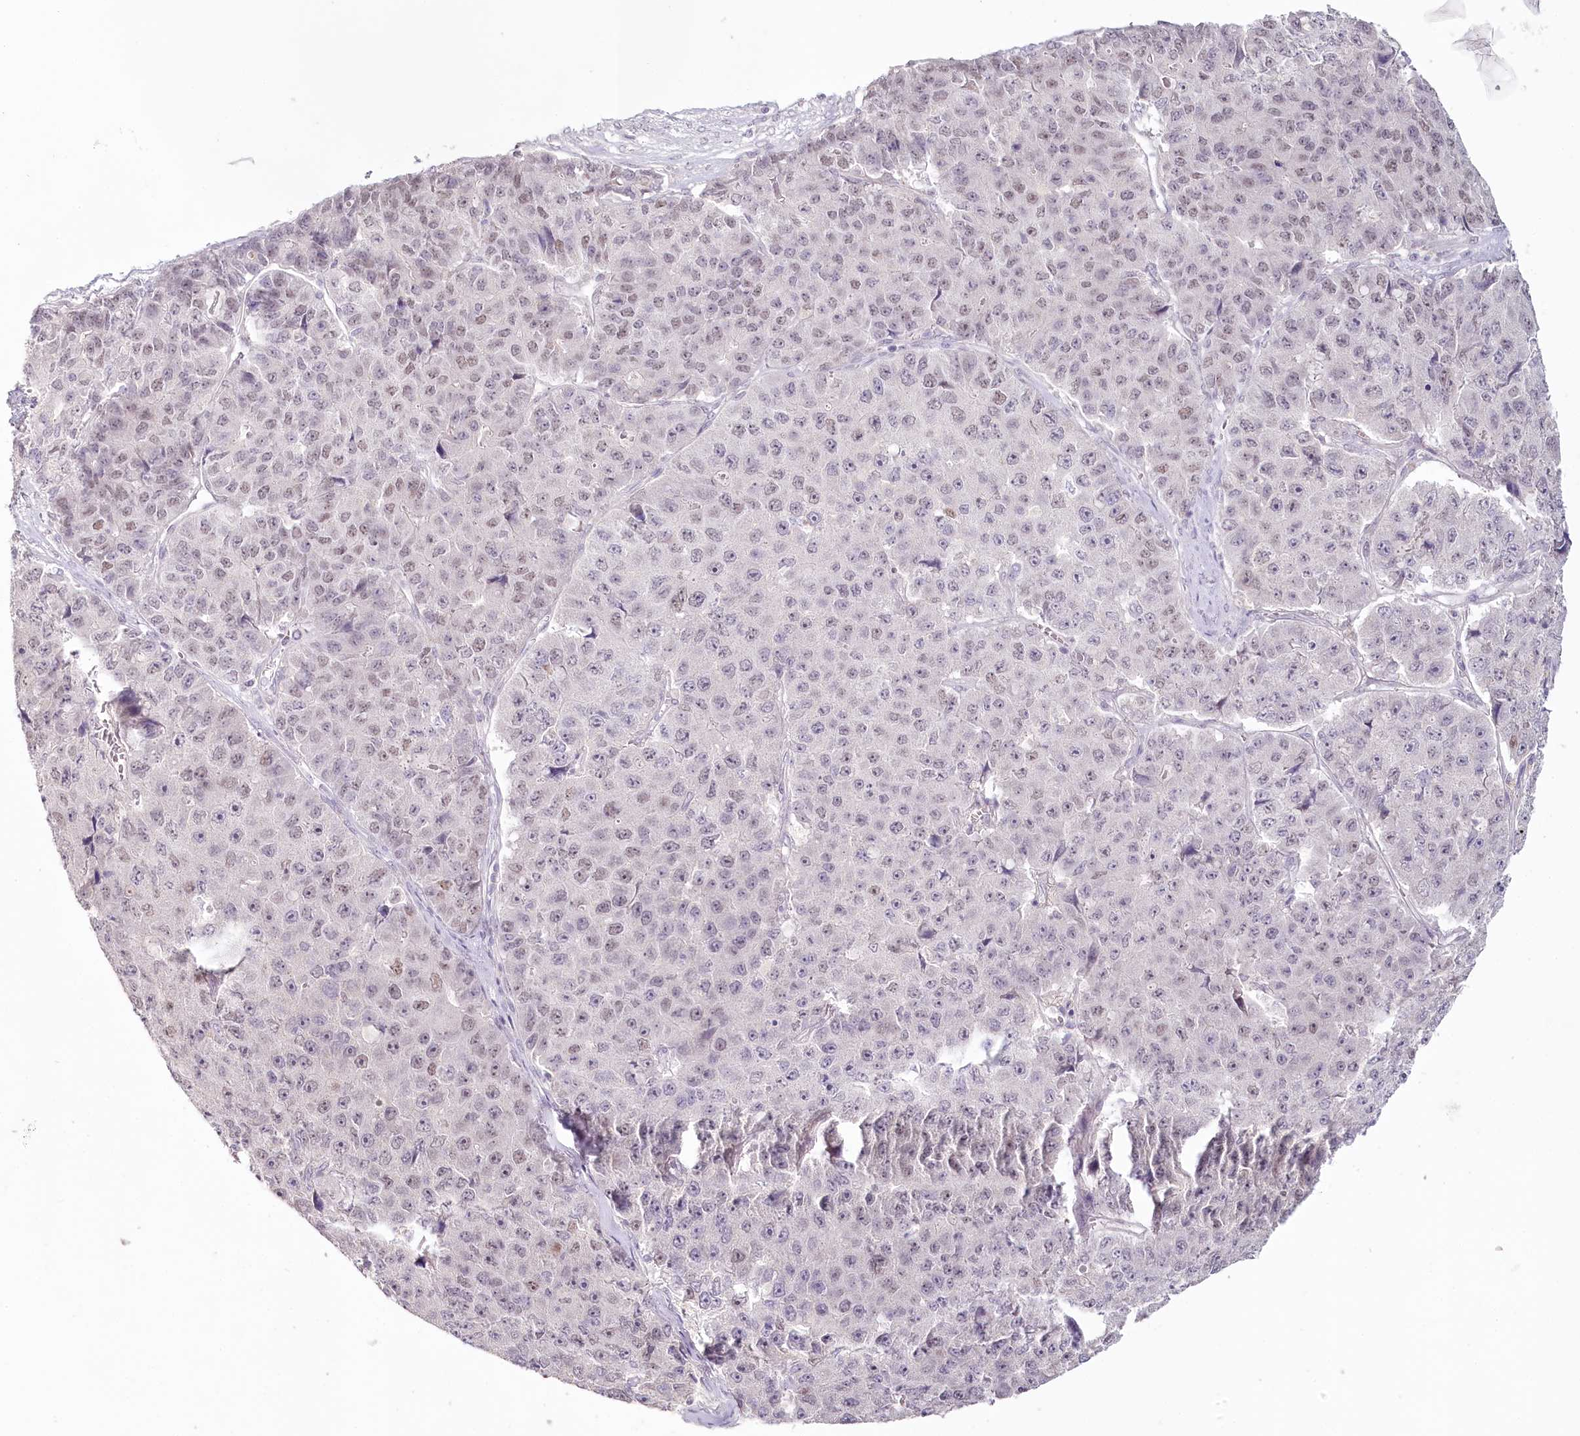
{"staining": {"intensity": "weak", "quantity": "25%-75%", "location": "nuclear"}, "tissue": "pancreatic cancer", "cell_type": "Tumor cells", "image_type": "cancer", "snomed": [{"axis": "morphology", "description": "Adenocarcinoma, NOS"}, {"axis": "topography", "description": "Pancreas"}], "caption": "Adenocarcinoma (pancreatic) stained with a brown dye displays weak nuclear positive expression in about 25%-75% of tumor cells.", "gene": "USP11", "patient": {"sex": "male", "age": 50}}